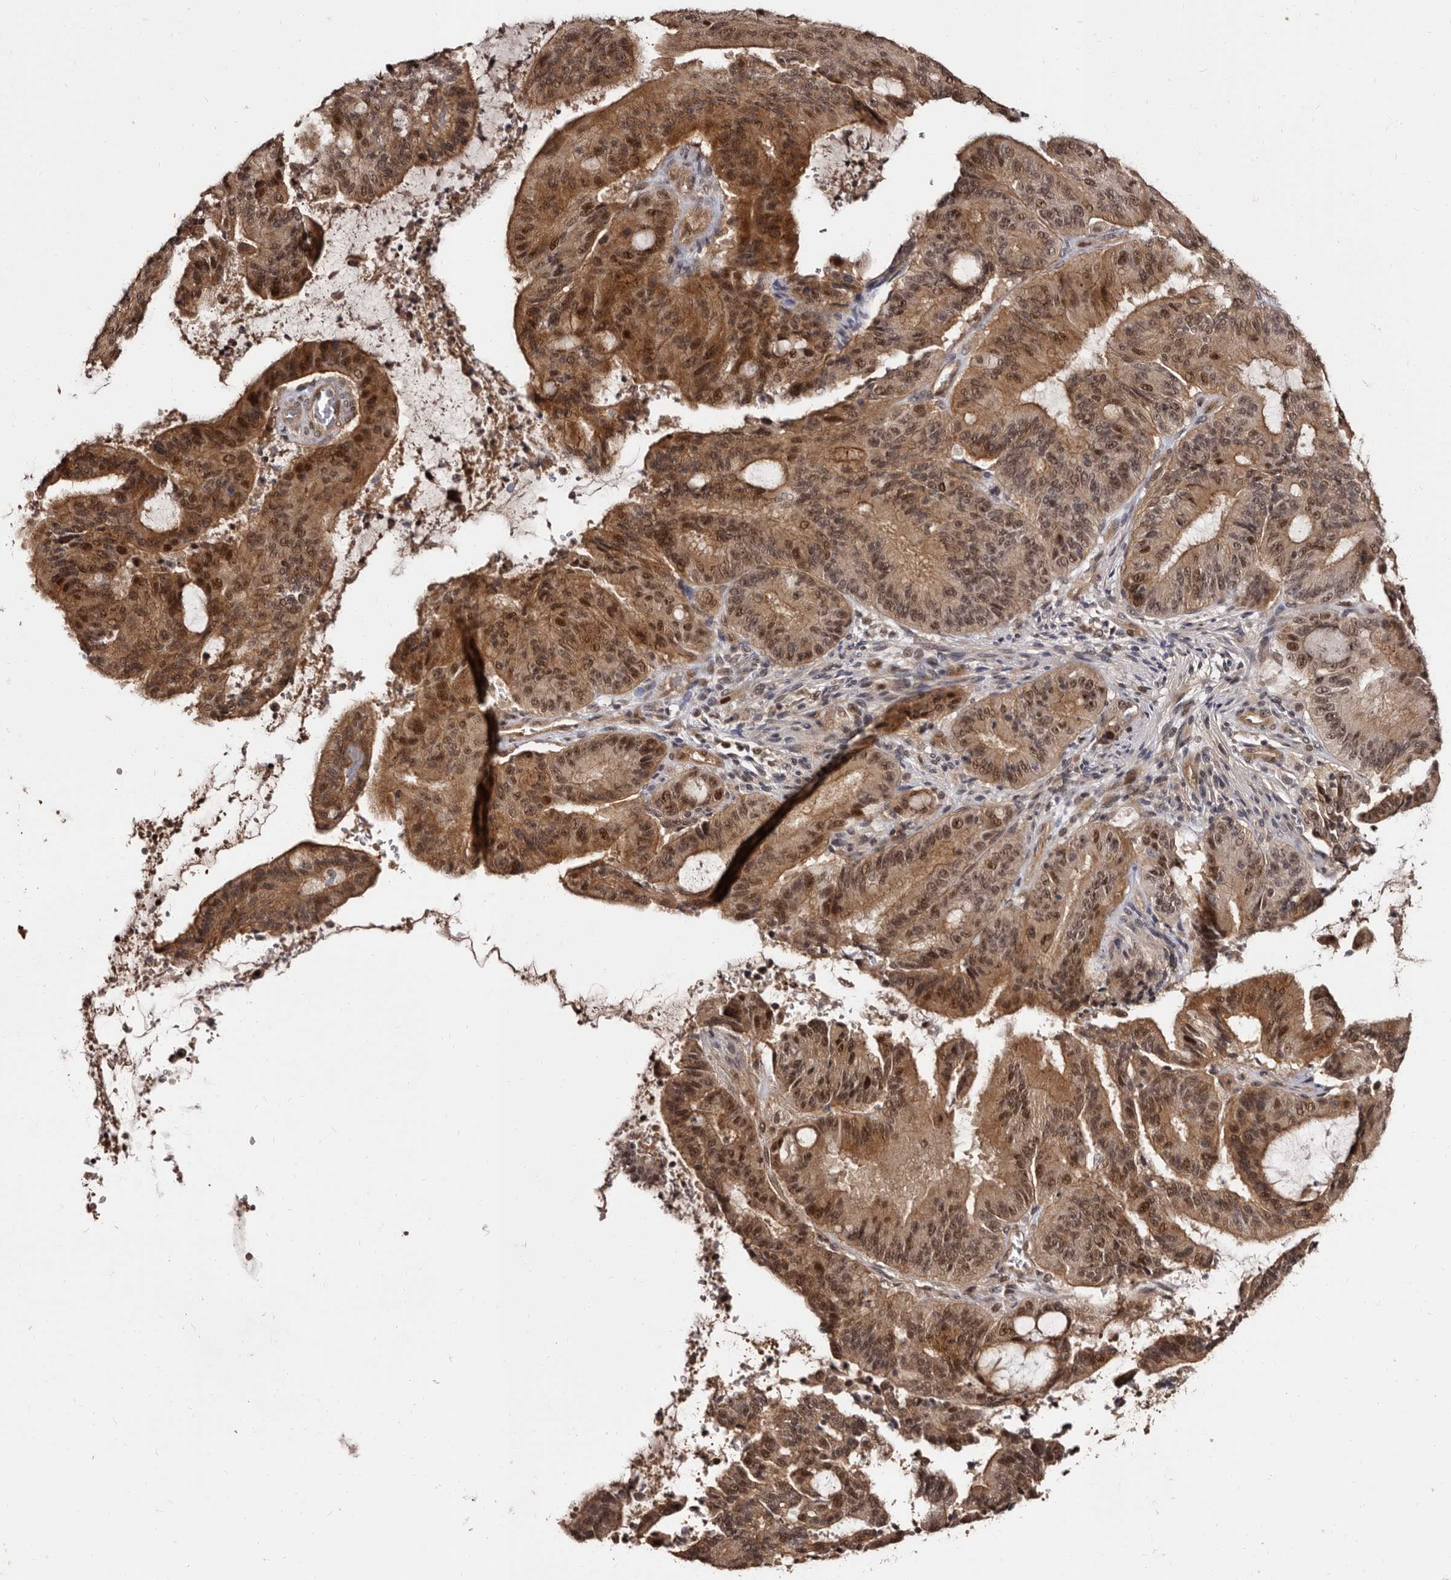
{"staining": {"intensity": "strong", "quantity": ">75%", "location": "cytoplasmic/membranous,nuclear"}, "tissue": "liver cancer", "cell_type": "Tumor cells", "image_type": "cancer", "snomed": [{"axis": "morphology", "description": "Normal tissue, NOS"}, {"axis": "morphology", "description": "Cholangiocarcinoma"}, {"axis": "topography", "description": "Liver"}, {"axis": "topography", "description": "Peripheral nerve tissue"}], "caption": "High-power microscopy captured an immunohistochemistry (IHC) histopathology image of liver cancer, revealing strong cytoplasmic/membranous and nuclear staining in approximately >75% of tumor cells.", "gene": "TBC1D22B", "patient": {"sex": "female", "age": 73}}